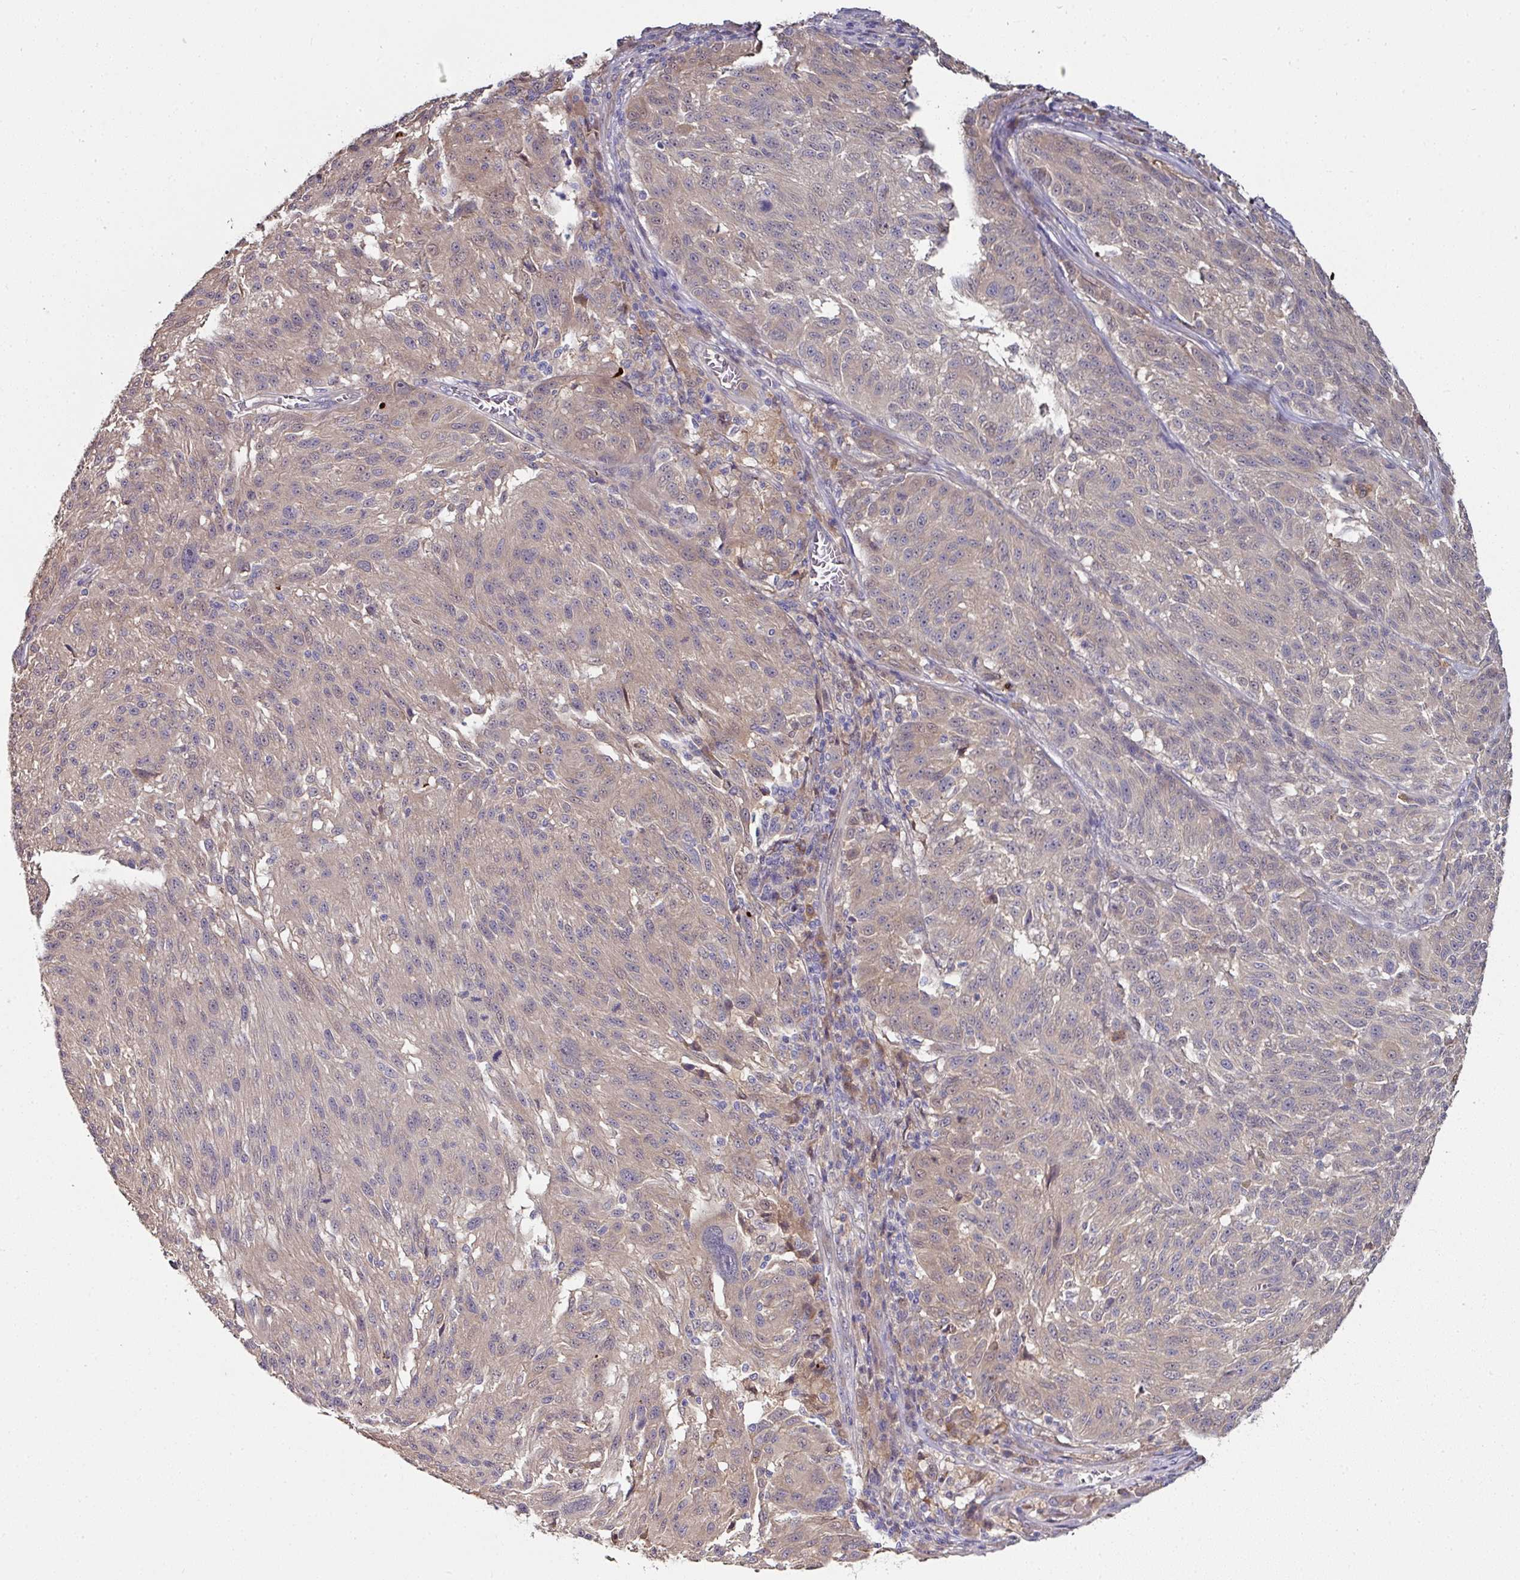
{"staining": {"intensity": "weak", "quantity": "25%-75%", "location": "cytoplasmic/membranous"}, "tissue": "melanoma", "cell_type": "Tumor cells", "image_type": "cancer", "snomed": [{"axis": "morphology", "description": "Malignant melanoma, NOS"}, {"axis": "topography", "description": "Skin"}], "caption": "Weak cytoplasmic/membranous positivity for a protein is appreciated in about 25%-75% of tumor cells of melanoma using IHC.", "gene": "CTDSP2", "patient": {"sex": "male", "age": 53}}